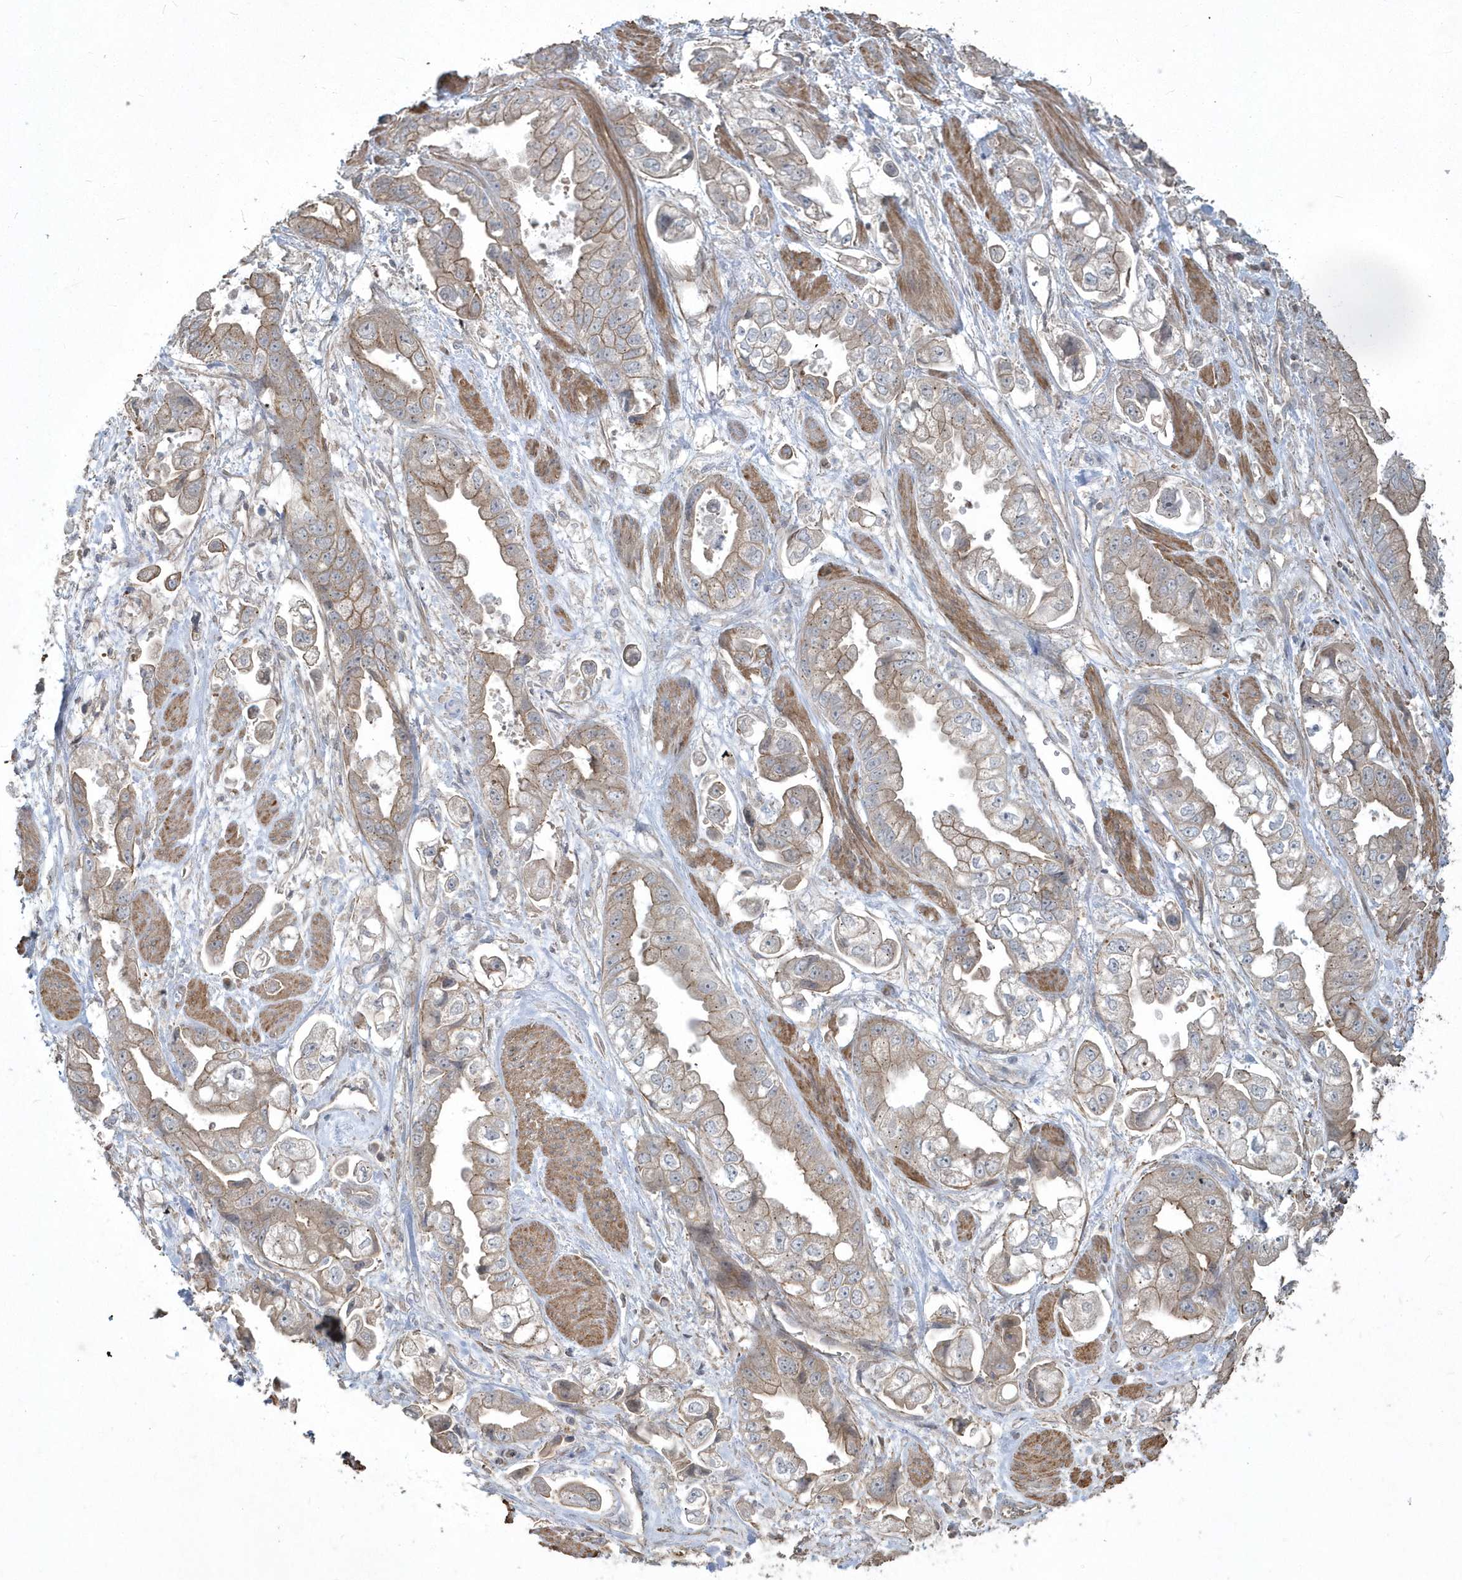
{"staining": {"intensity": "weak", "quantity": "25%-75%", "location": "cytoplasmic/membranous"}, "tissue": "stomach cancer", "cell_type": "Tumor cells", "image_type": "cancer", "snomed": [{"axis": "morphology", "description": "Adenocarcinoma, NOS"}, {"axis": "topography", "description": "Stomach"}], "caption": "Protein positivity by immunohistochemistry (IHC) reveals weak cytoplasmic/membranous expression in approximately 25%-75% of tumor cells in stomach cancer (adenocarcinoma). (Stains: DAB in brown, nuclei in blue, Microscopy: brightfield microscopy at high magnification).", "gene": "ARMC8", "patient": {"sex": "male", "age": 62}}